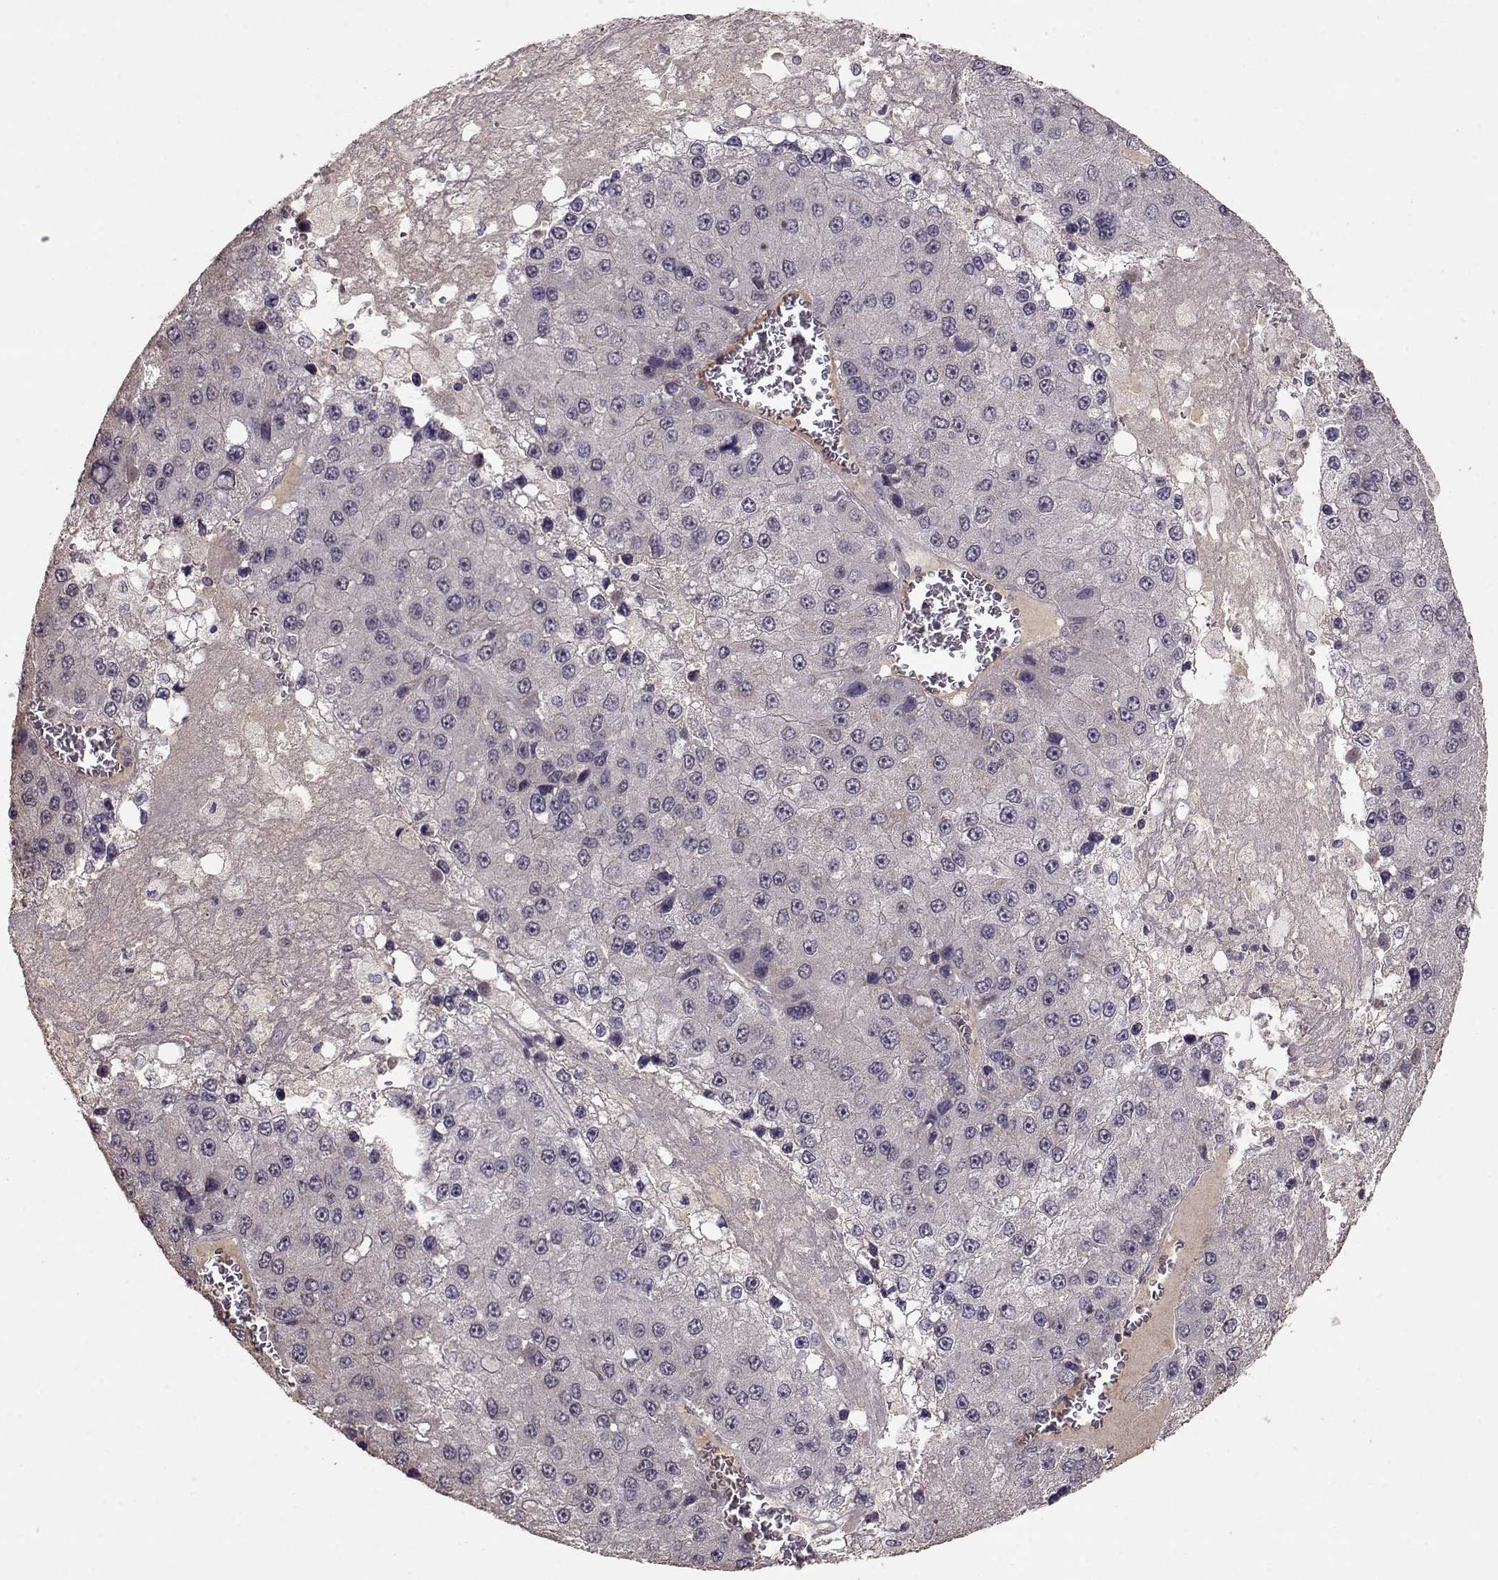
{"staining": {"intensity": "negative", "quantity": "none", "location": "none"}, "tissue": "liver cancer", "cell_type": "Tumor cells", "image_type": "cancer", "snomed": [{"axis": "morphology", "description": "Carcinoma, Hepatocellular, NOS"}, {"axis": "topography", "description": "Liver"}], "caption": "Human hepatocellular carcinoma (liver) stained for a protein using immunohistochemistry exhibits no staining in tumor cells.", "gene": "PMCH", "patient": {"sex": "female", "age": 73}}